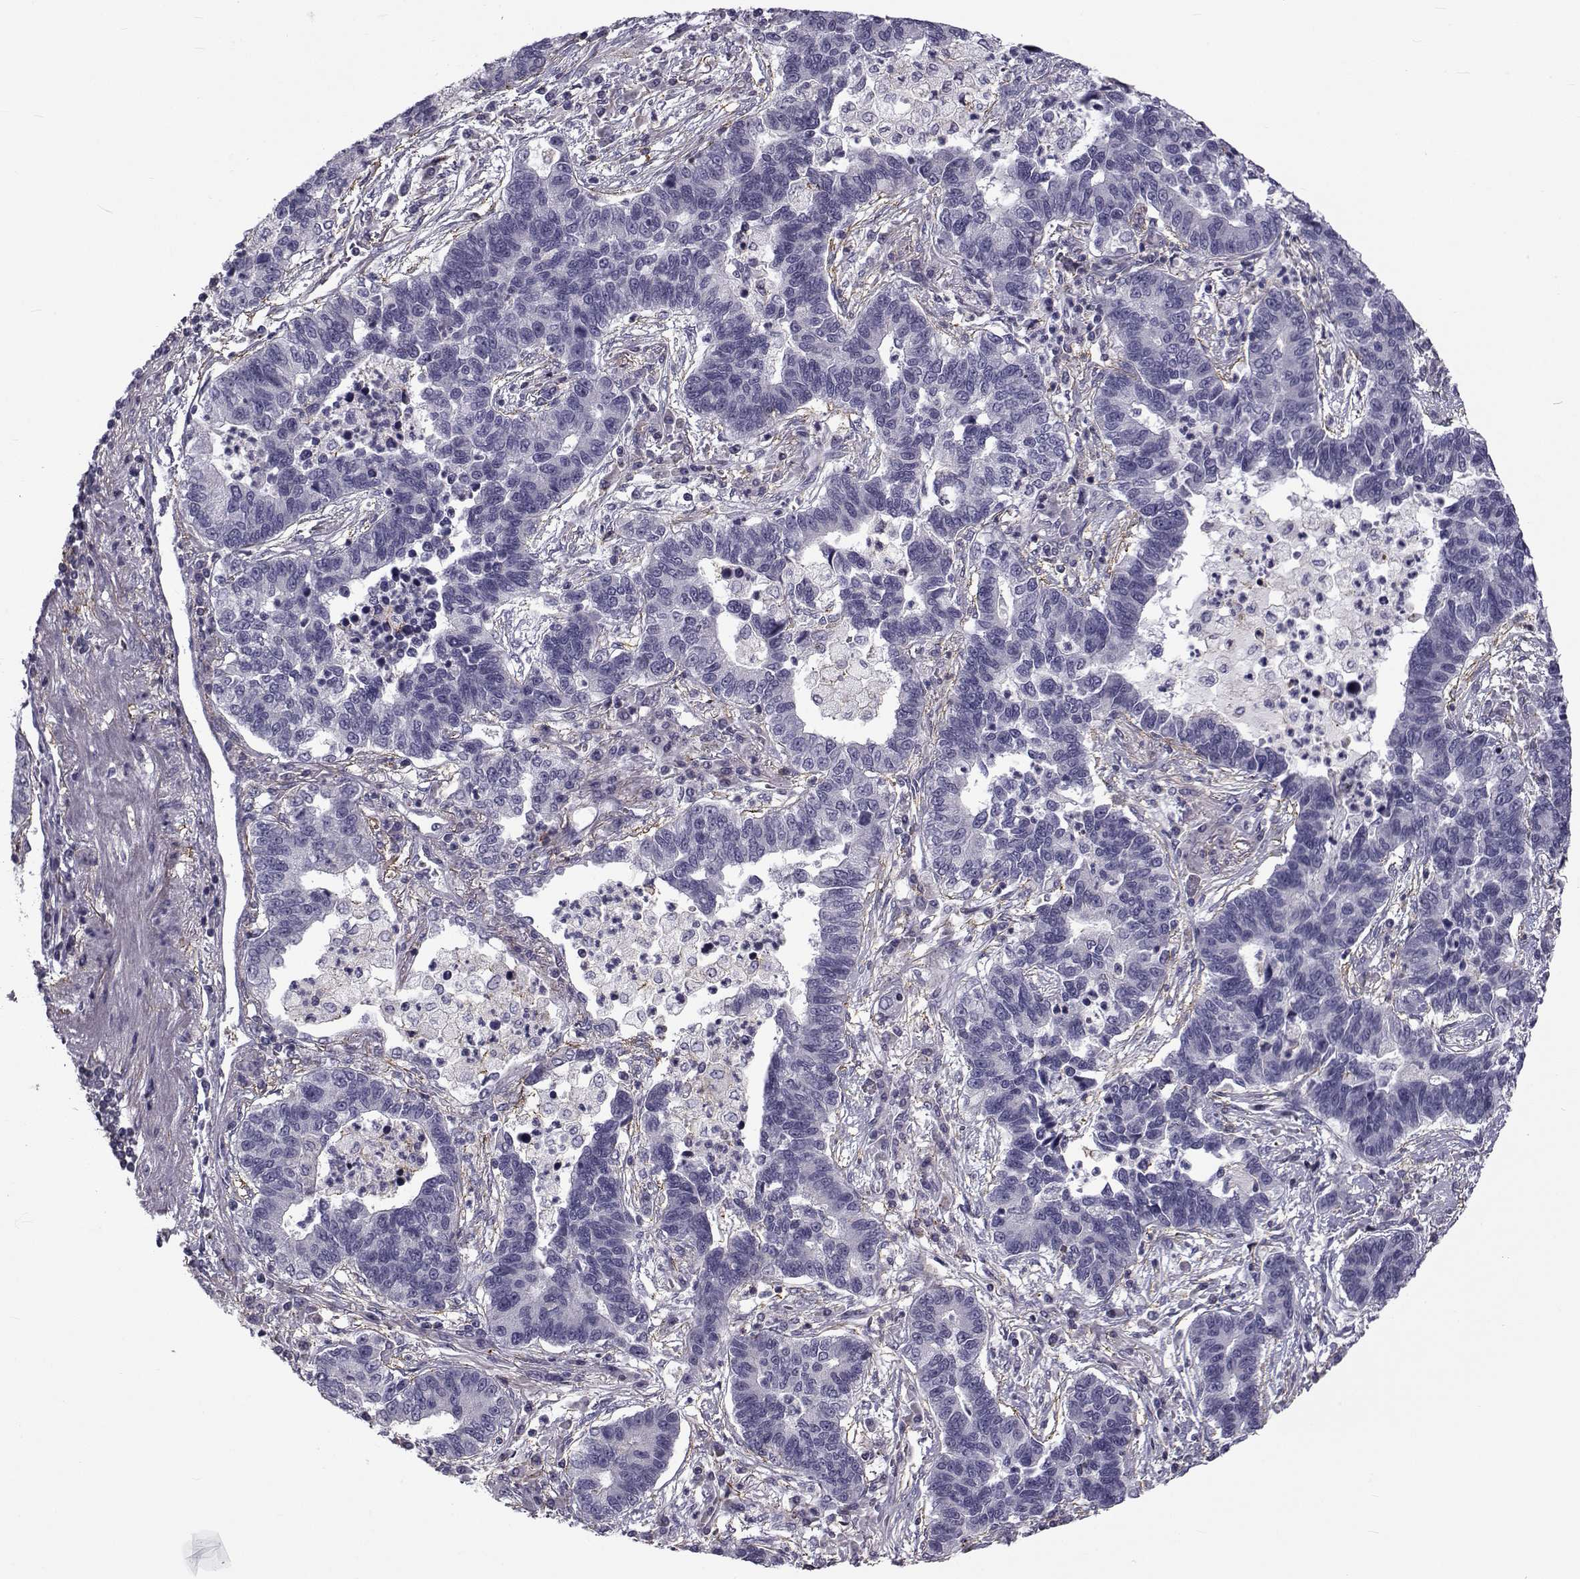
{"staining": {"intensity": "negative", "quantity": "none", "location": "none"}, "tissue": "lung cancer", "cell_type": "Tumor cells", "image_type": "cancer", "snomed": [{"axis": "morphology", "description": "Adenocarcinoma, NOS"}, {"axis": "topography", "description": "Lung"}], "caption": "Immunohistochemistry photomicrograph of lung adenocarcinoma stained for a protein (brown), which reveals no positivity in tumor cells.", "gene": "LRRC27", "patient": {"sex": "female", "age": 57}}